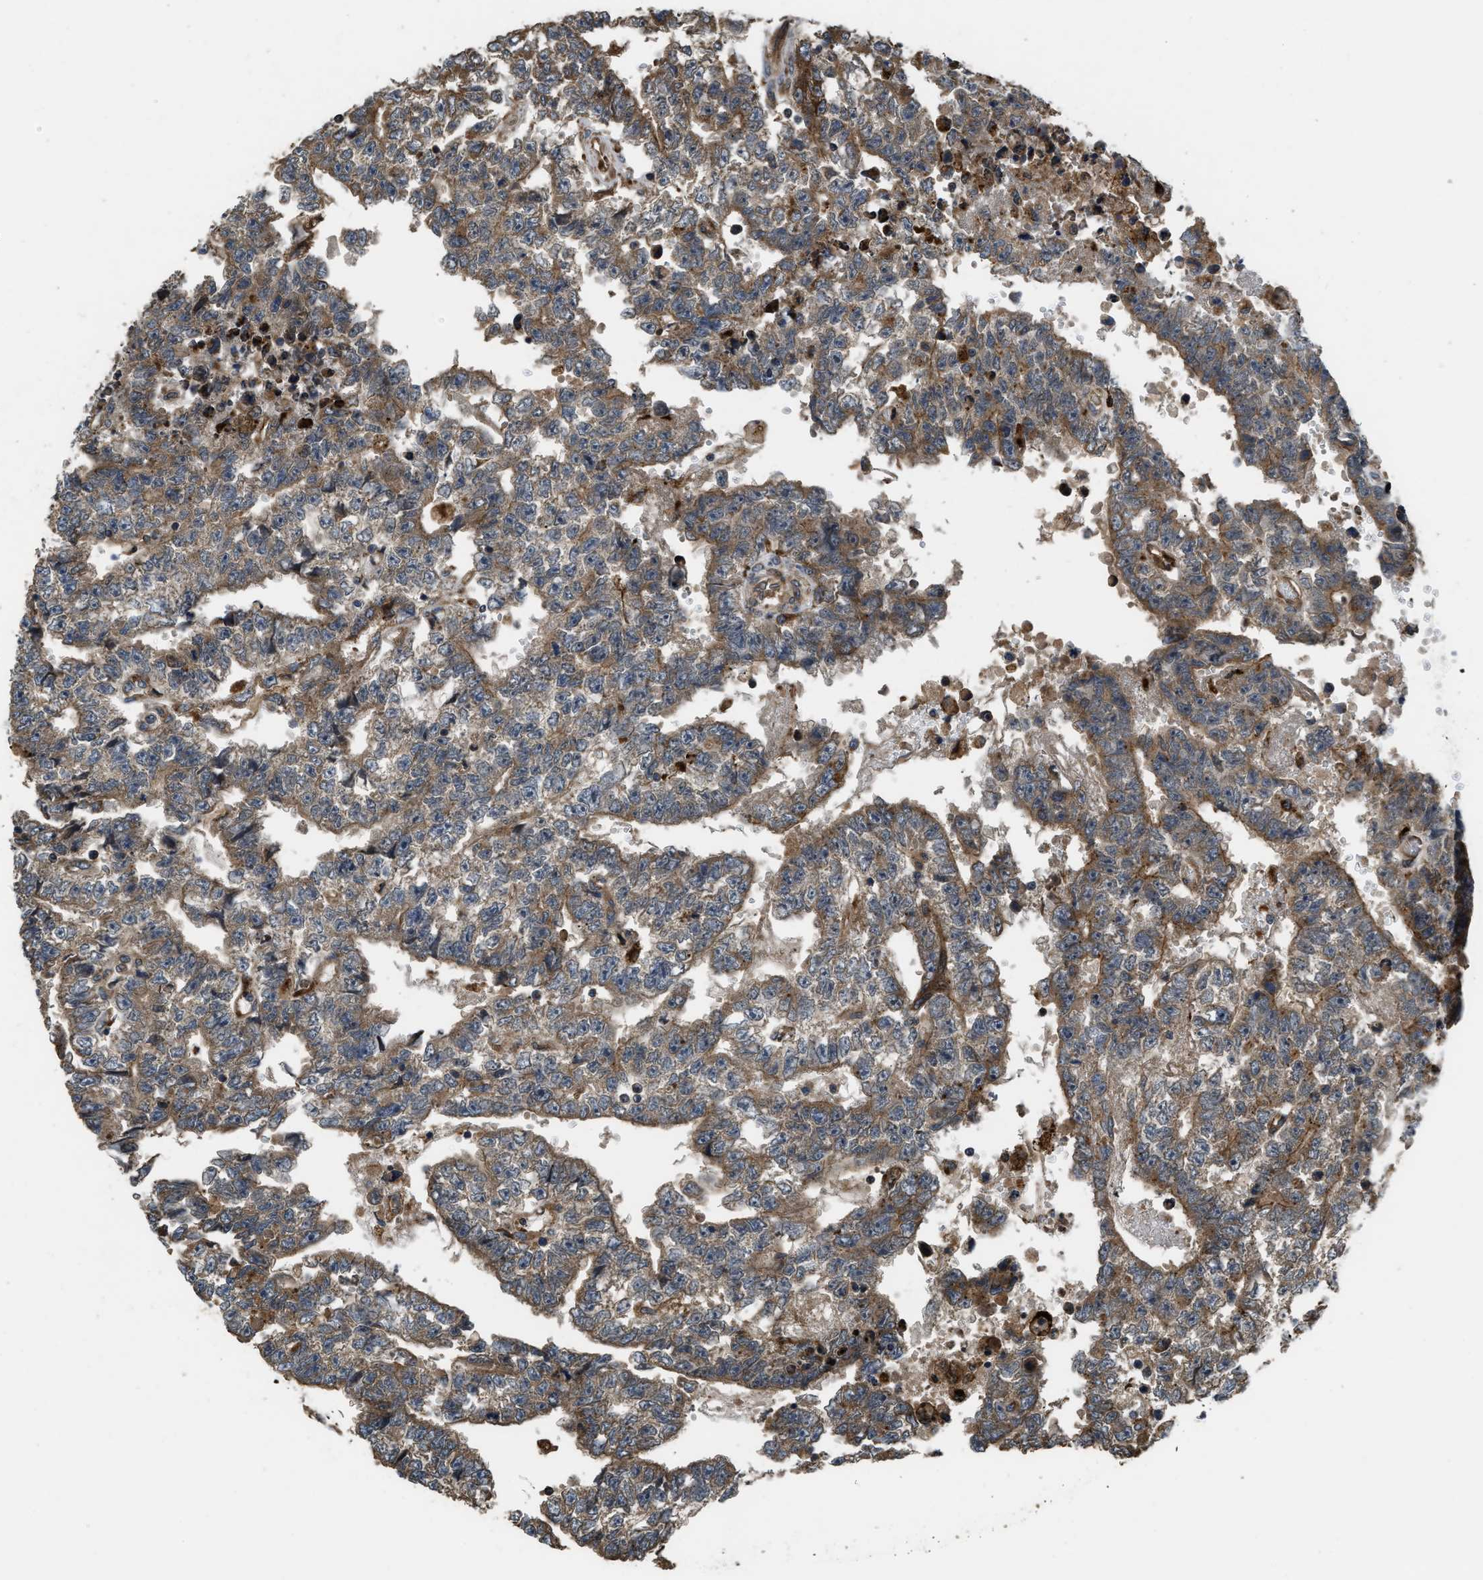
{"staining": {"intensity": "moderate", "quantity": ">75%", "location": "cytoplasmic/membranous"}, "tissue": "testis cancer", "cell_type": "Tumor cells", "image_type": "cancer", "snomed": [{"axis": "morphology", "description": "Carcinoma, Embryonal, NOS"}, {"axis": "topography", "description": "Testis"}], "caption": "Immunohistochemical staining of testis cancer displays medium levels of moderate cytoplasmic/membranous protein staining in approximately >75% of tumor cells. The staining was performed using DAB, with brown indicating positive protein expression. Nuclei are stained blue with hematoxylin.", "gene": "GGH", "patient": {"sex": "male", "age": 25}}